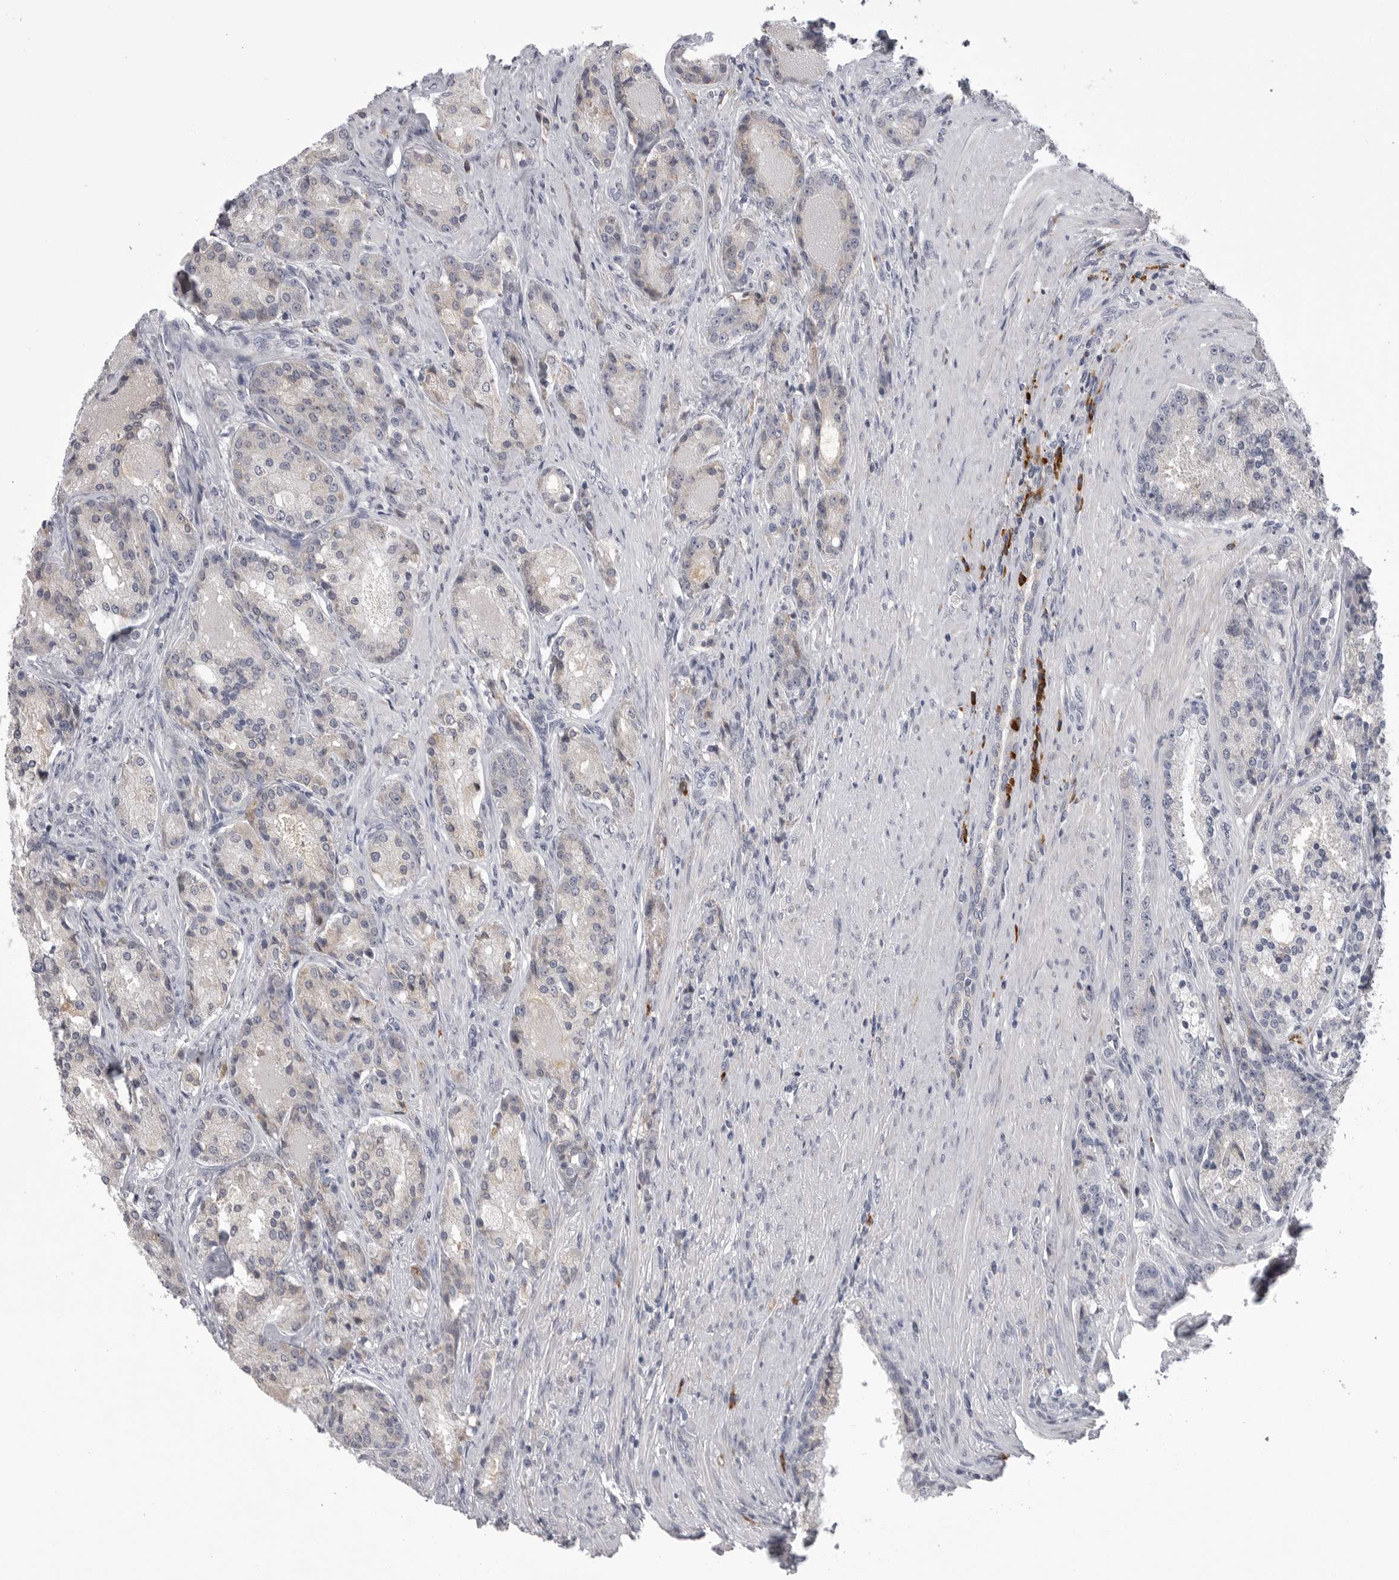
{"staining": {"intensity": "negative", "quantity": "none", "location": "none"}, "tissue": "prostate cancer", "cell_type": "Tumor cells", "image_type": "cancer", "snomed": [{"axis": "morphology", "description": "Adenocarcinoma, High grade"}, {"axis": "topography", "description": "Prostate"}], "caption": "Histopathology image shows no protein staining in tumor cells of prostate cancer (high-grade adenocarcinoma) tissue.", "gene": "FKBP2", "patient": {"sex": "male", "age": 60}}